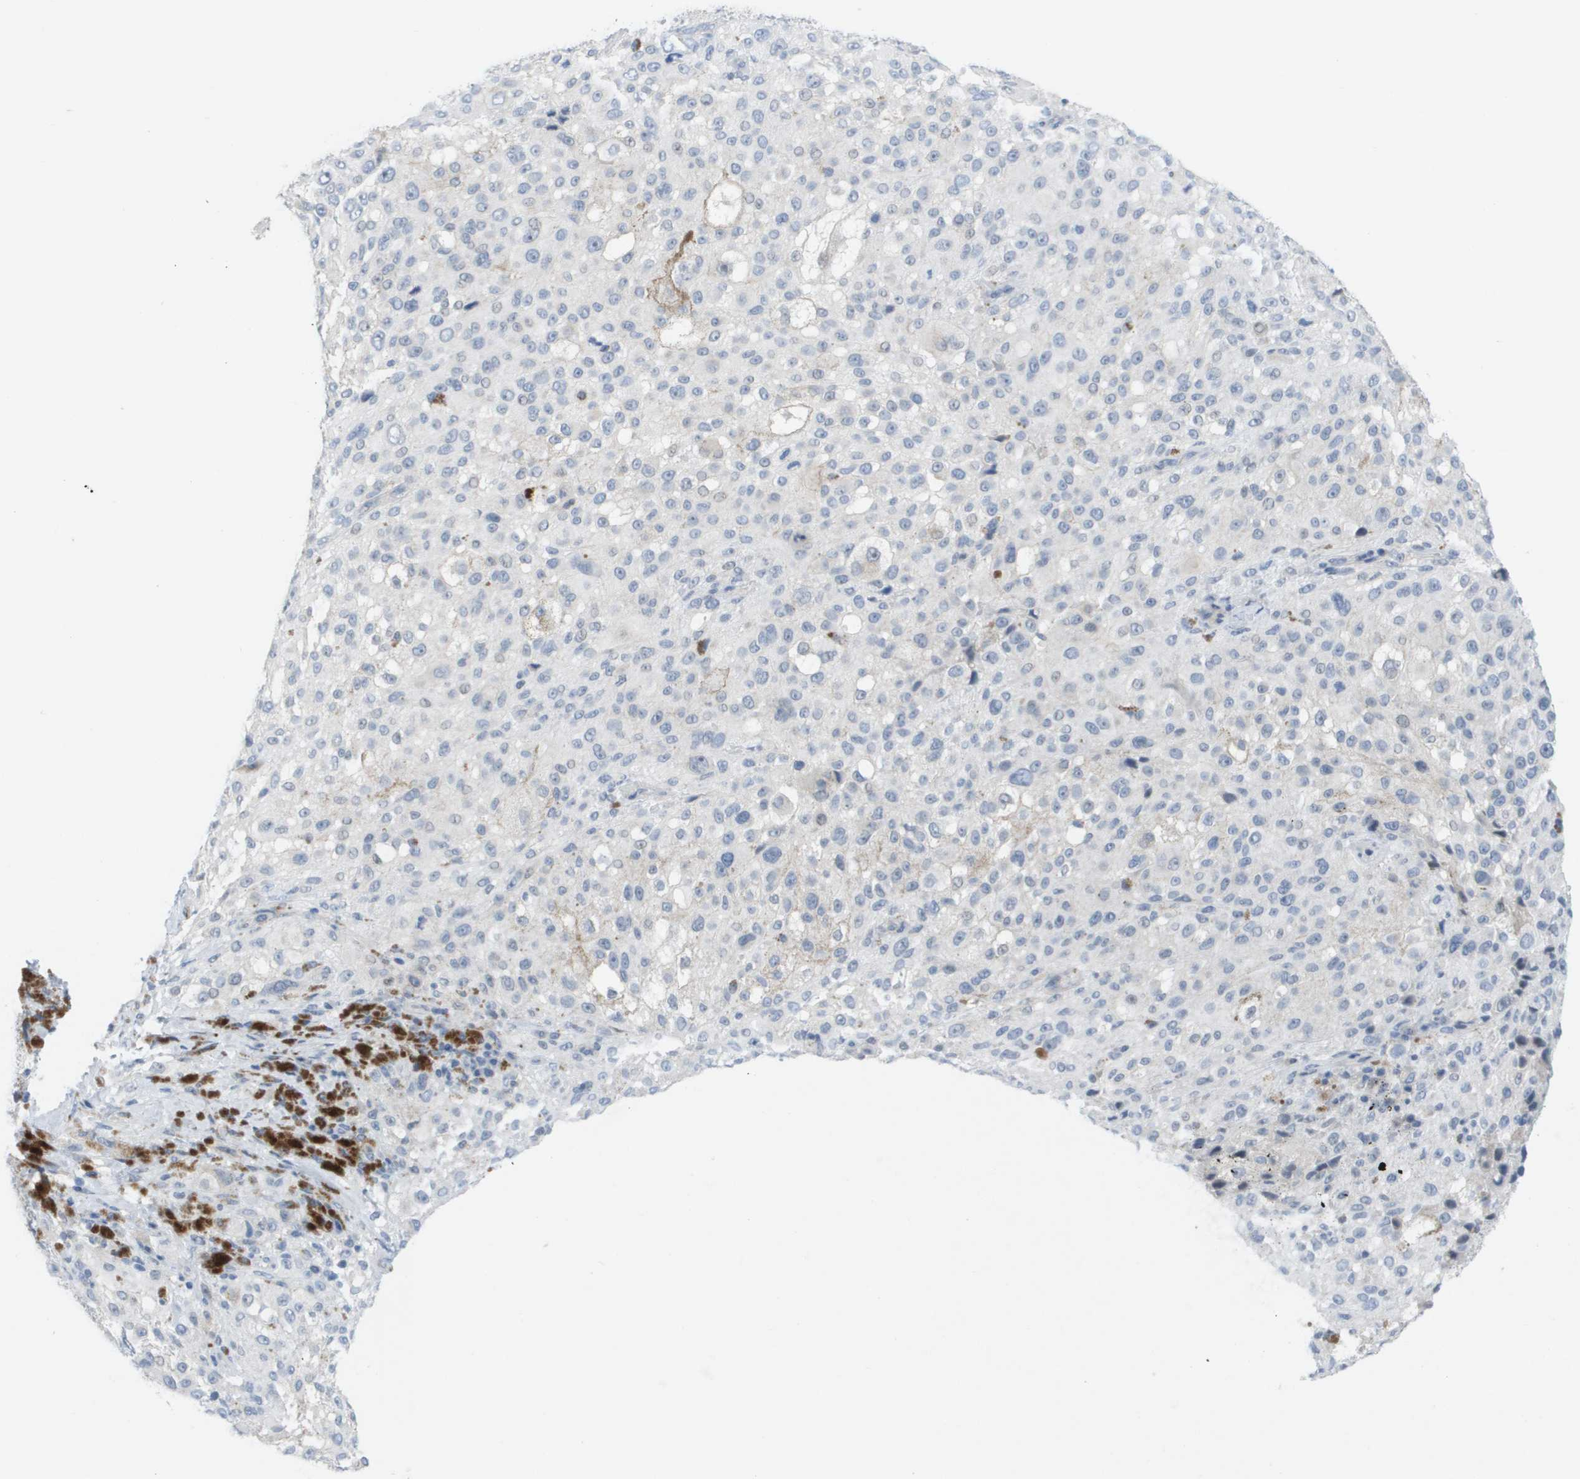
{"staining": {"intensity": "negative", "quantity": "none", "location": "none"}, "tissue": "melanoma", "cell_type": "Tumor cells", "image_type": "cancer", "snomed": [{"axis": "morphology", "description": "Necrosis, NOS"}, {"axis": "morphology", "description": "Malignant melanoma, NOS"}, {"axis": "topography", "description": "Skin"}], "caption": "Immunohistochemistry photomicrograph of neoplastic tissue: melanoma stained with DAB shows no significant protein positivity in tumor cells.", "gene": "PDE4A", "patient": {"sex": "female", "age": 87}}